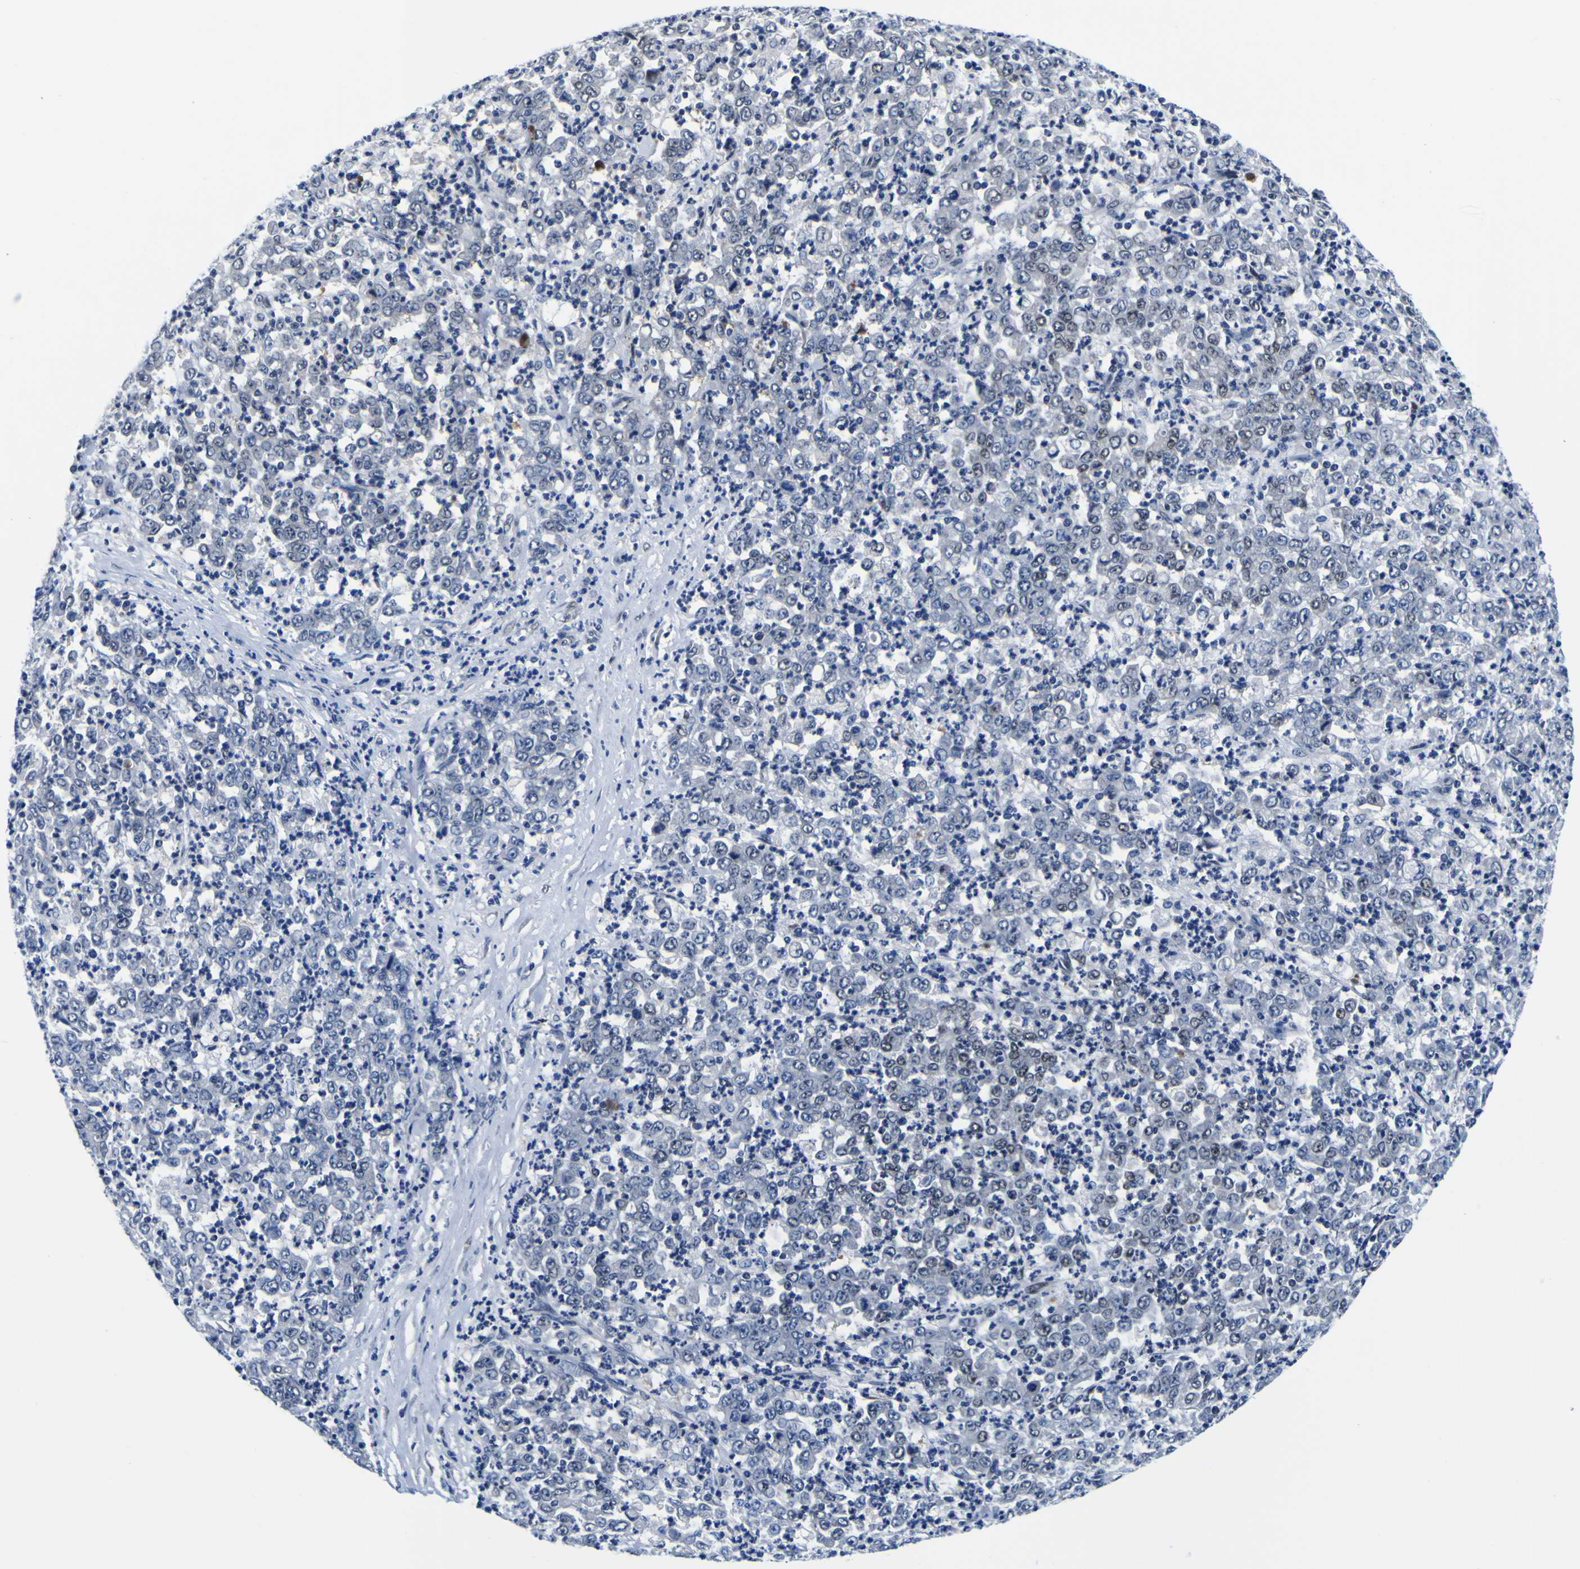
{"staining": {"intensity": "weak", "quantity": "25%-75%", "location": "nuclear"}, "tissue": "stomach cancer", "cell_type": "Tumor cells", "image_type": "cancer", "snomed": [{"axis": "morphology", "description": "Adenocarcinoma, NOS"}, {"axis": "topography", "description": "Stomach, lower"}], "caption": "Approximately 25%-75% of tumor cells in adenocarcinoma (stomach) show weak nuclear protein expression as visualized by brown immunohistochemical staining.", "gene": "CUL4B", "patient": {"sex": "female", "age": 71}}